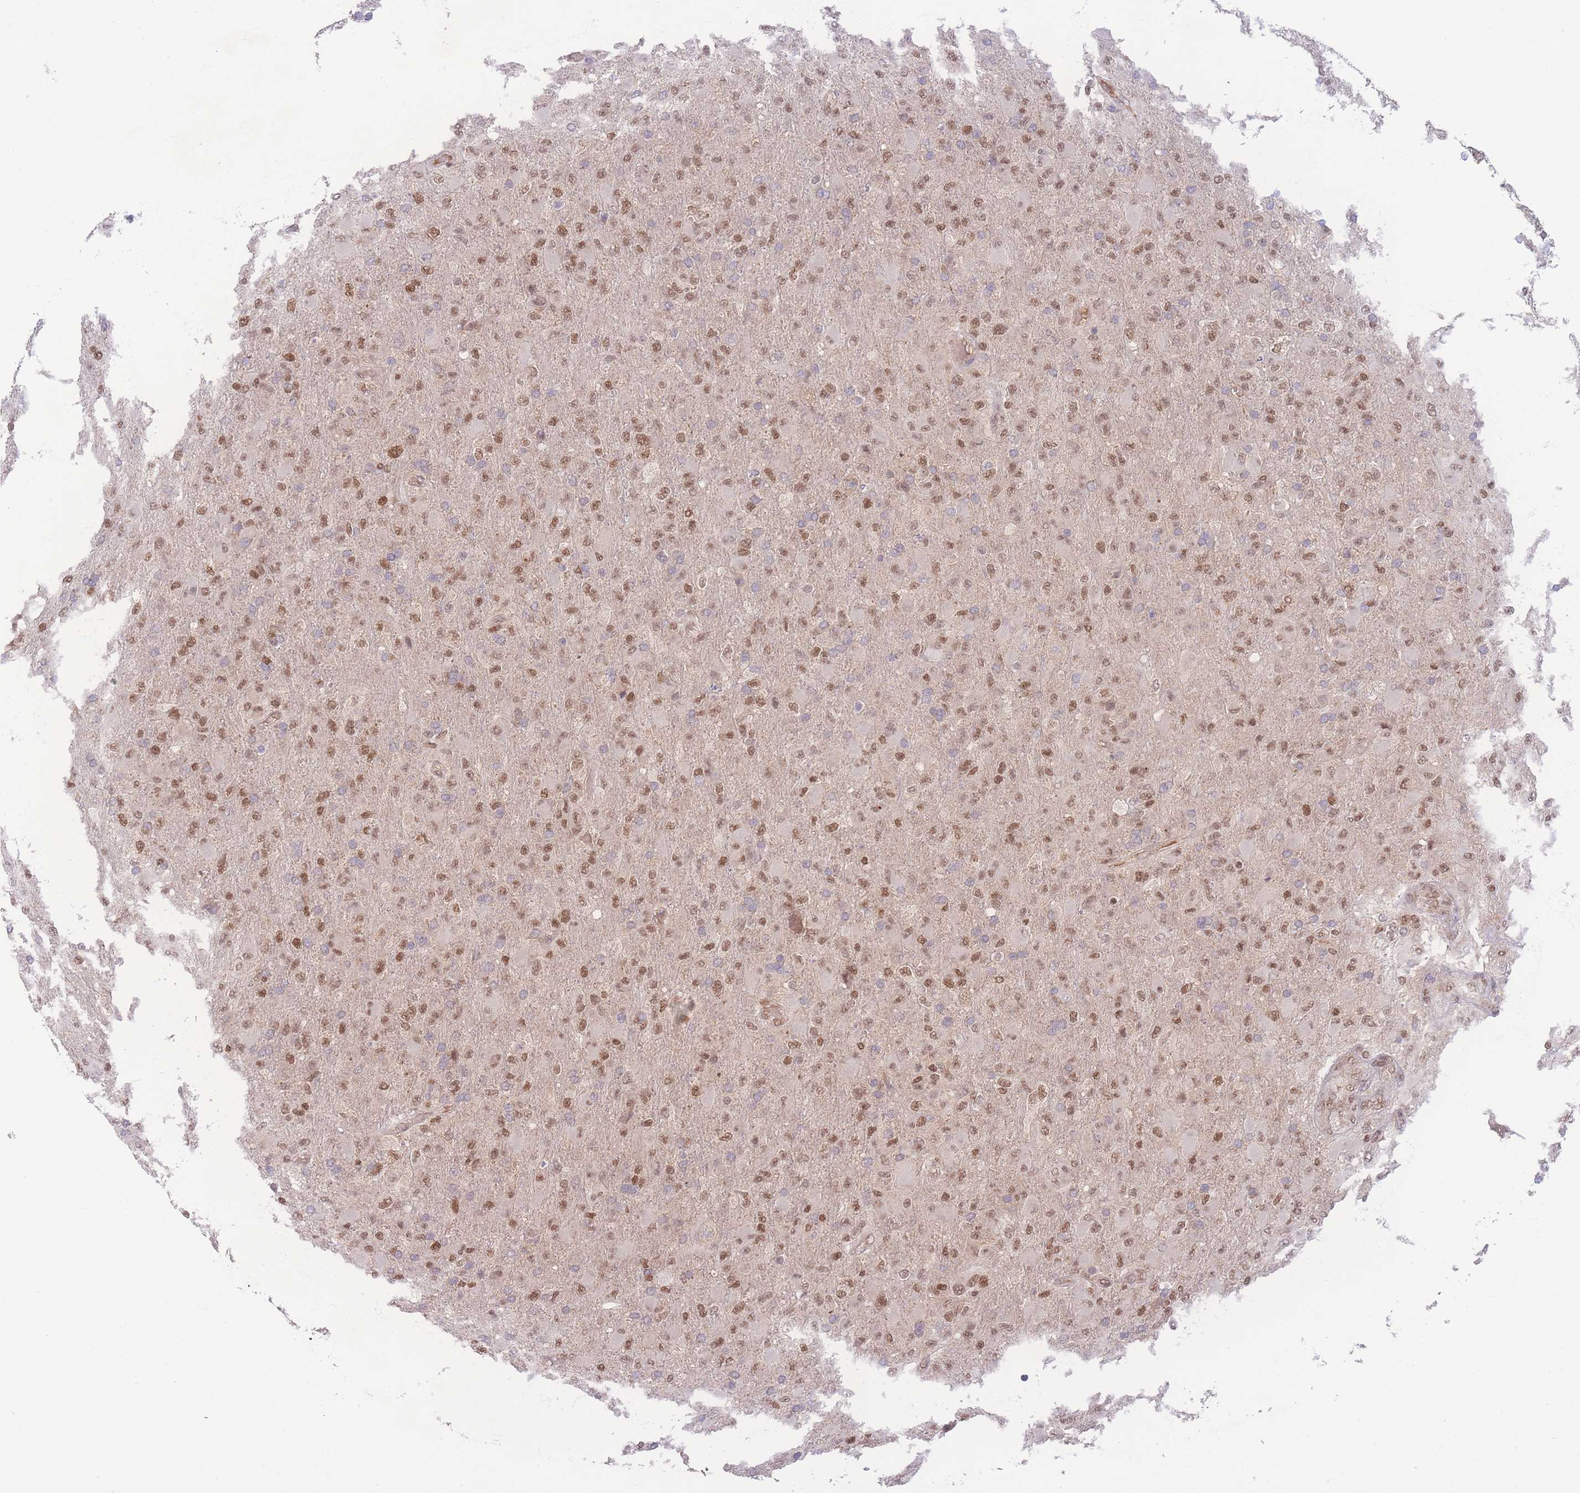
{"staining": {"intensity": "strong", "quantity": "25%-75%", "location": "nuclear"}, "tissue": "glioma", "cell_type": "Tumor cells", "image_type": "cancer", "snomed": [{"axis": "morphology", "description": "Glioma, malignant, Low grade"}, {"axis": "topography", "description": "Brain"}], "caption": "This histopathology image reveals glioma stained with IHC to label a protein in brown. The nuclear of tumor cells show strong positivity for the protein. Nuclei are counter-stained blue.", "gene": "RAVER1", "patient": {"sex": "male", "age": 65}}